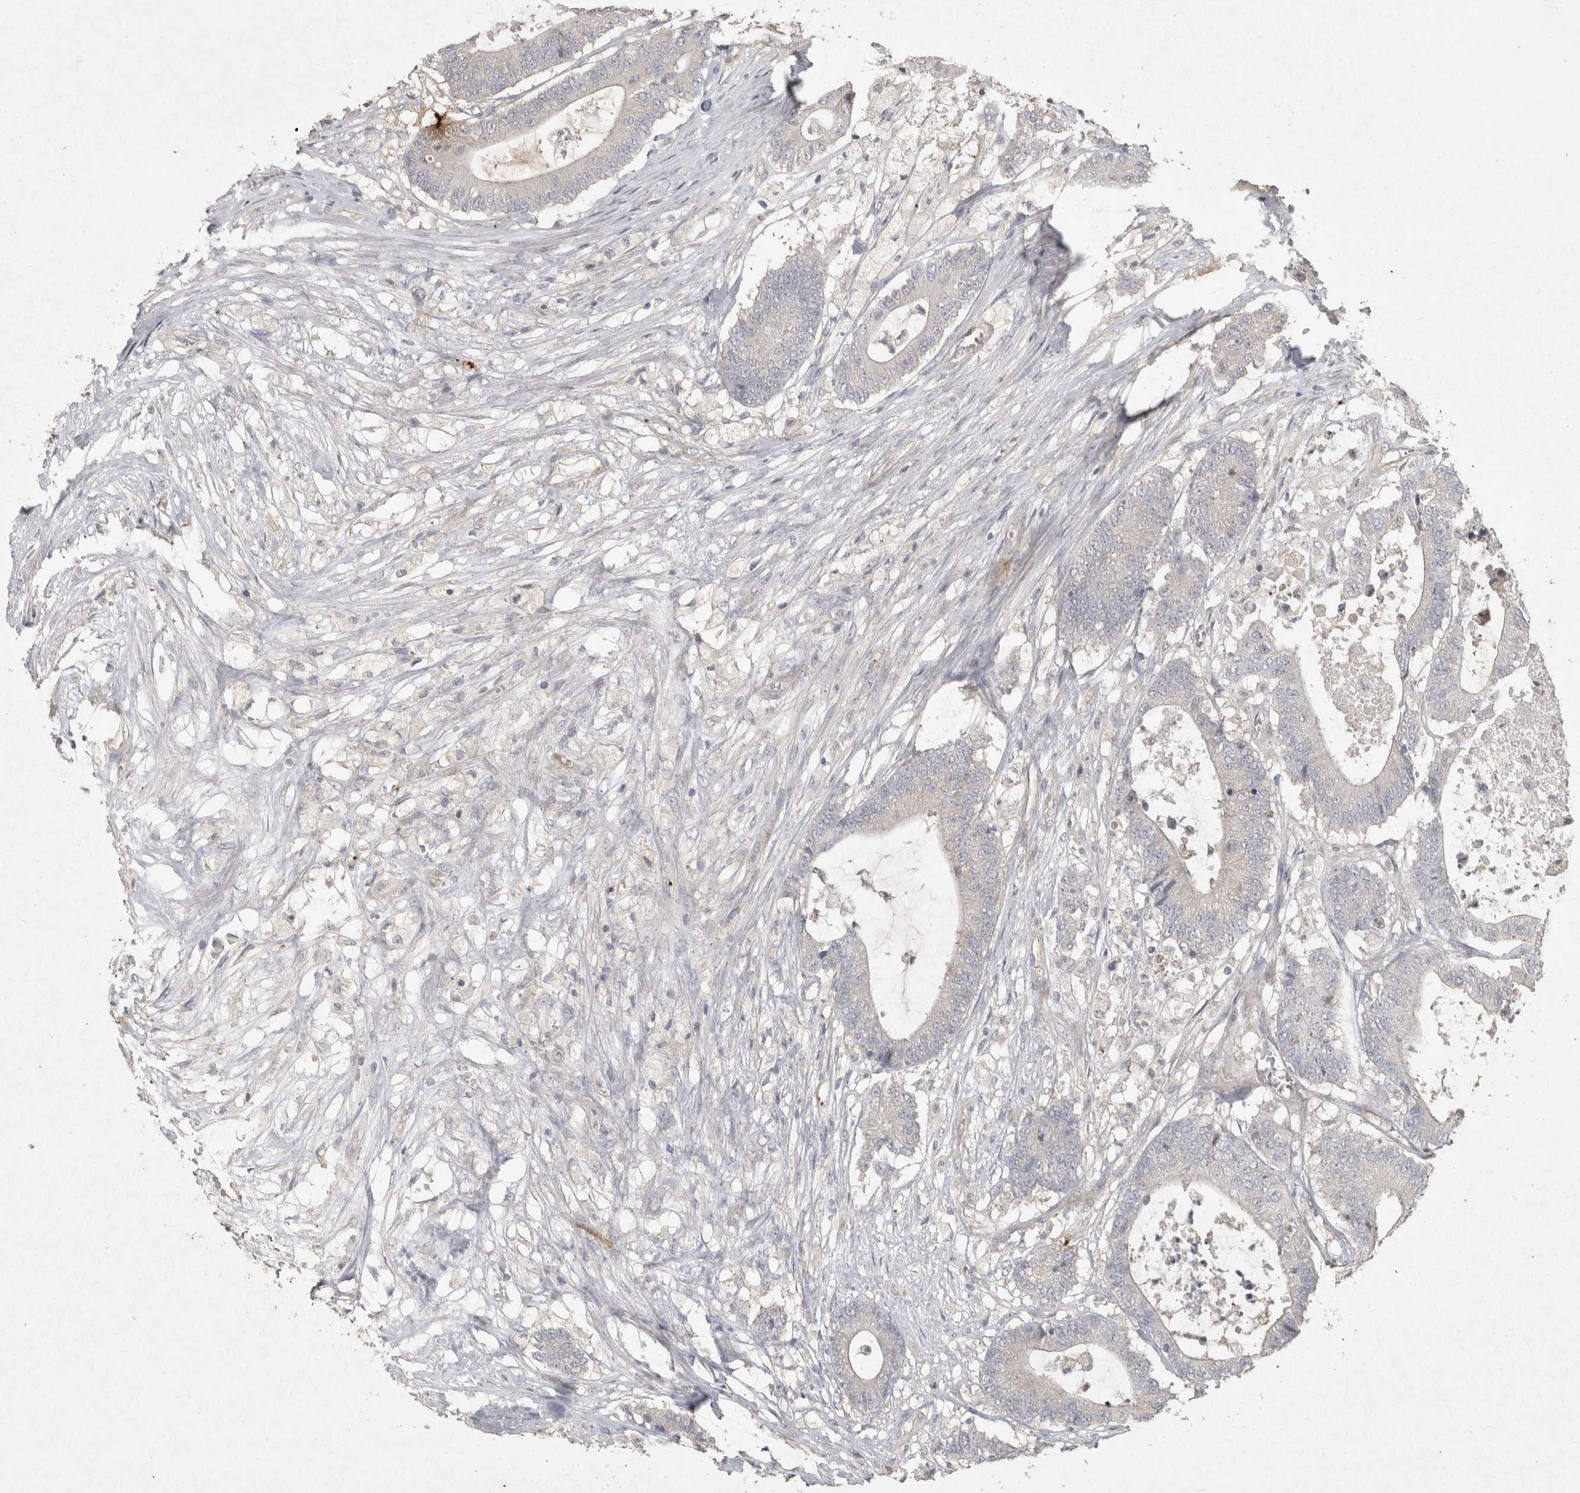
{"staining": {"intensity": "negative", "quantity": "none", "location": "none"}, "tissue": "colorectal cancer", "cell_type": "Tumor cells", "image_type": "cancer", "snomed": [{"axis": "morphology", "description": "Adenocarcinoma, NOS"}, {"axis": "topography", "description": "Colon"}], "caption": "Immunohistochemistry (IHC) micrograph of neoplastic tissue: human colorectal cancer (adenocarcinoma) stained with DAB reveals no significant protein staining in tumor cells.", "gene": "OSTN", "patient": {"sex": "female", "age": 84}}